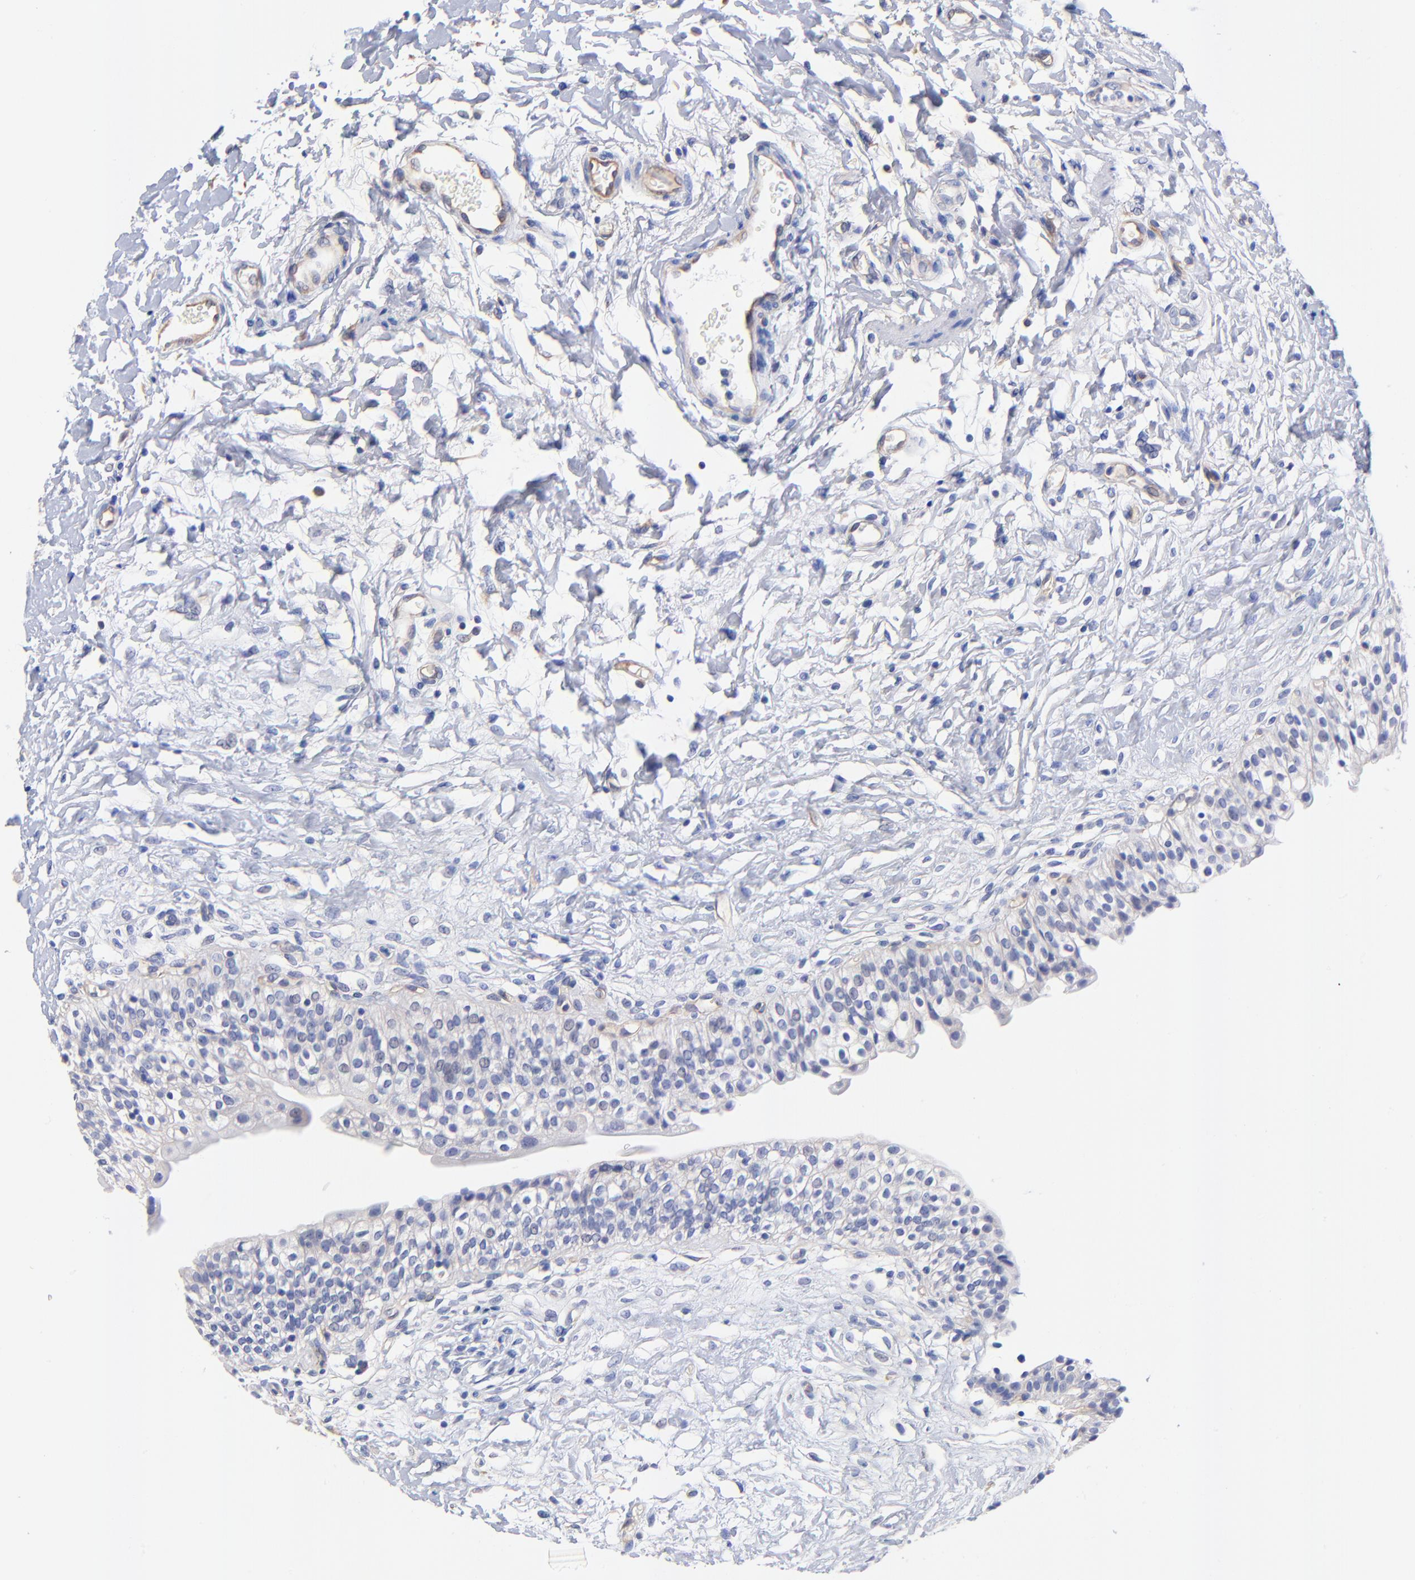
{"staining": {"intensity": "negative", "quantity": "none", "location": "none"}, "tissue": "urinary bladder", "cell_type": "Urothelial cells", "image_type": "normal", "snomed": [{"axis": "morphology", "description": "Normal tissue, NOS"}, {"axis": "topography", "description": "Urinary bladder"}], "caption": "A high-resolution photomicrograph shows IHC staining of benign urinary bladder, which displays no significant positivity in urothelial cells.", "gene": "SLC44A2", "patient": {"sex": "female", "age": 80}}